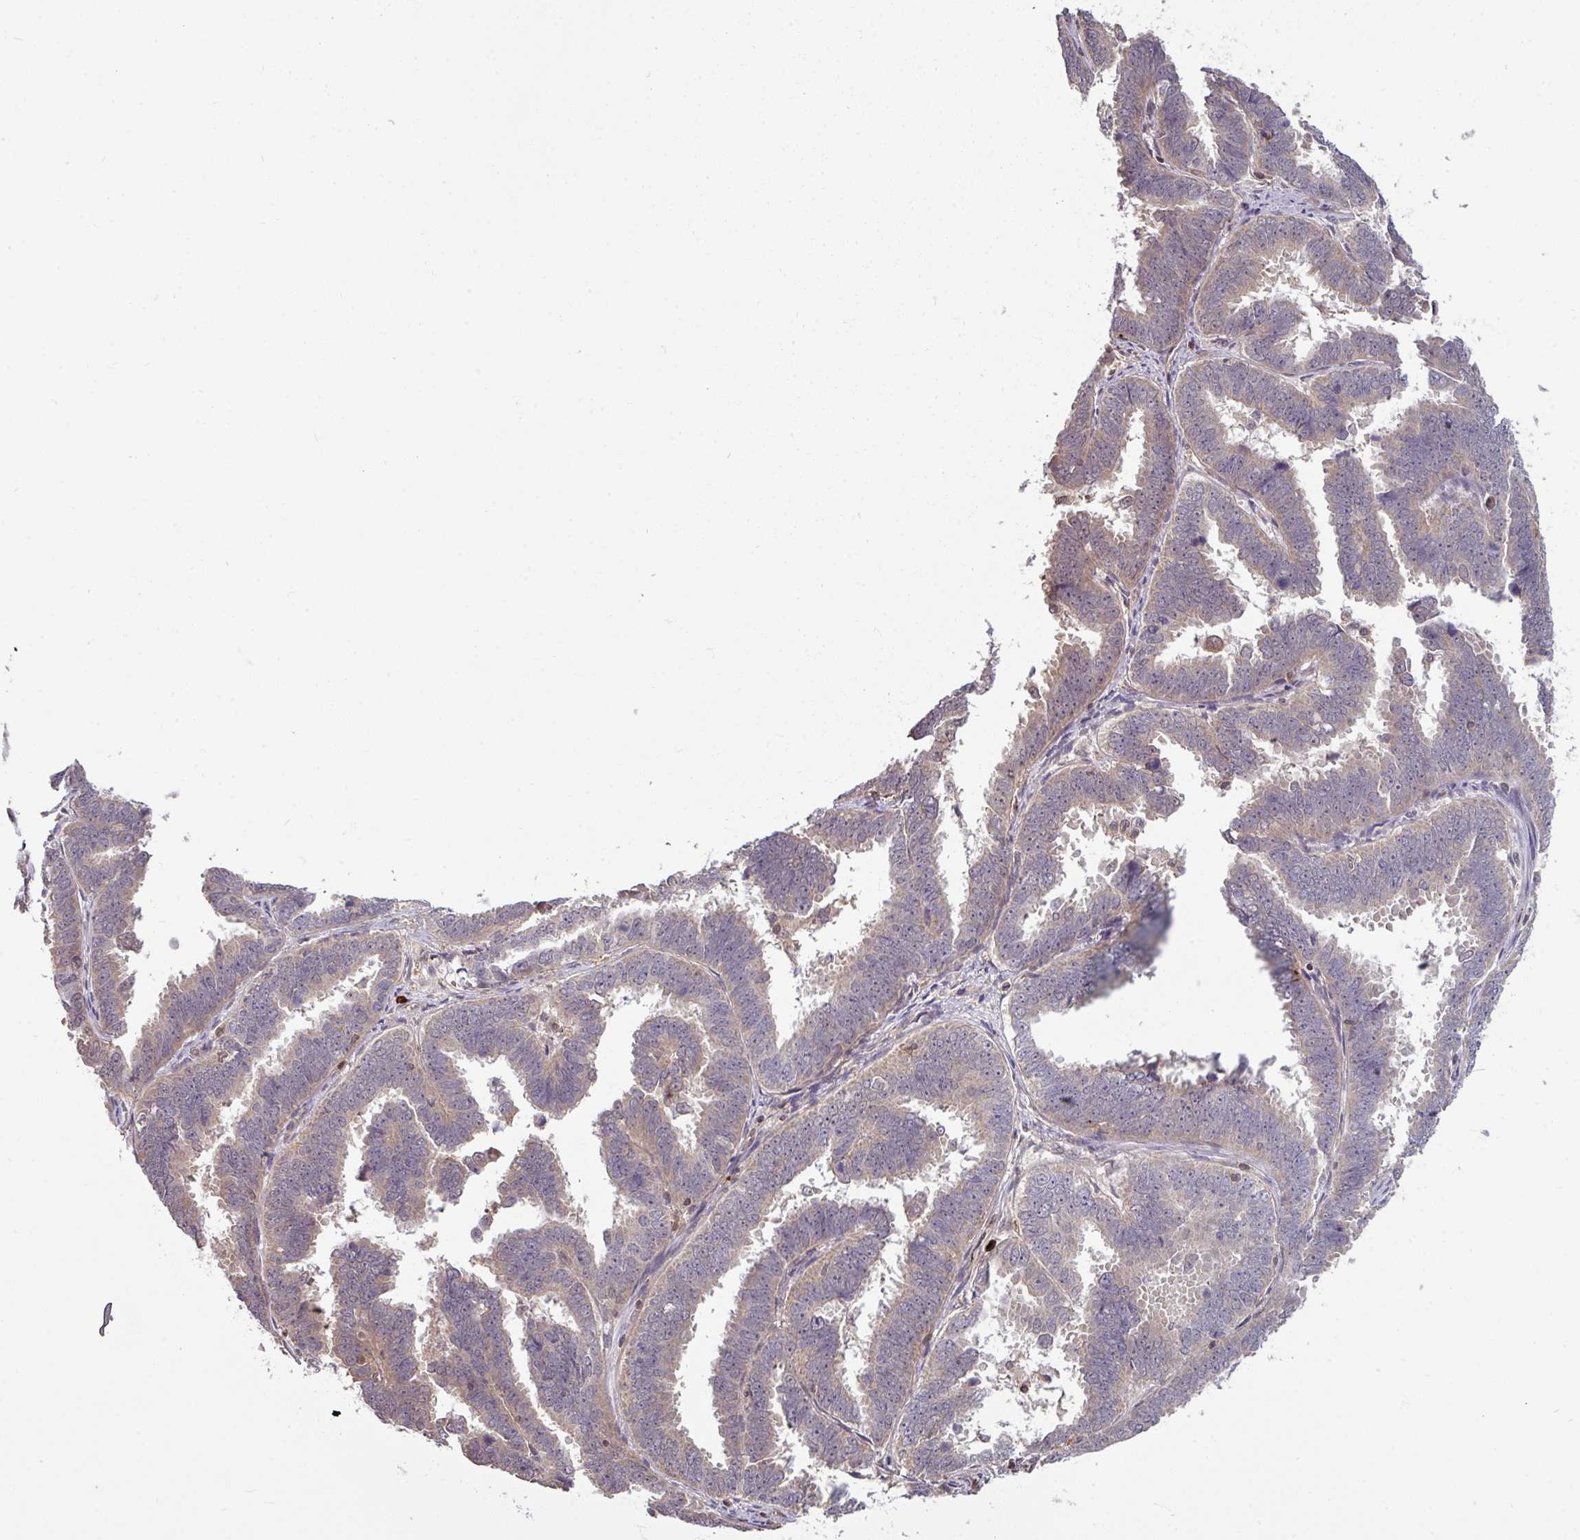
{"staining": {"intensity": "weak", "quantity": "25%-75%", "location": "cytoplasmic/membranous"}, "tissue": "endometrial cancer", "cell_type": "Tumor cells", "image_type": "cancer", "snomed": [{"axis": "morphology", "description": "Adenocarcinoma, NOS"}, {"axis": "topography", "description": "Endometrium"}], "caption": "Immunohistochemistry staining of endometrial adenocarcinoma, which exhibits low levels of weak cytoplasmic/membranous expression in about 25%-75% of tumor cells indicating weak cytoplasmic/membranous protein positivity. The staining was performed using DAB (brown) for protein detection and nuclei were counterstained in hematoxylin (blue).", "gene": "TUSC3", "patient": {"sex": "female", "age": 75}}